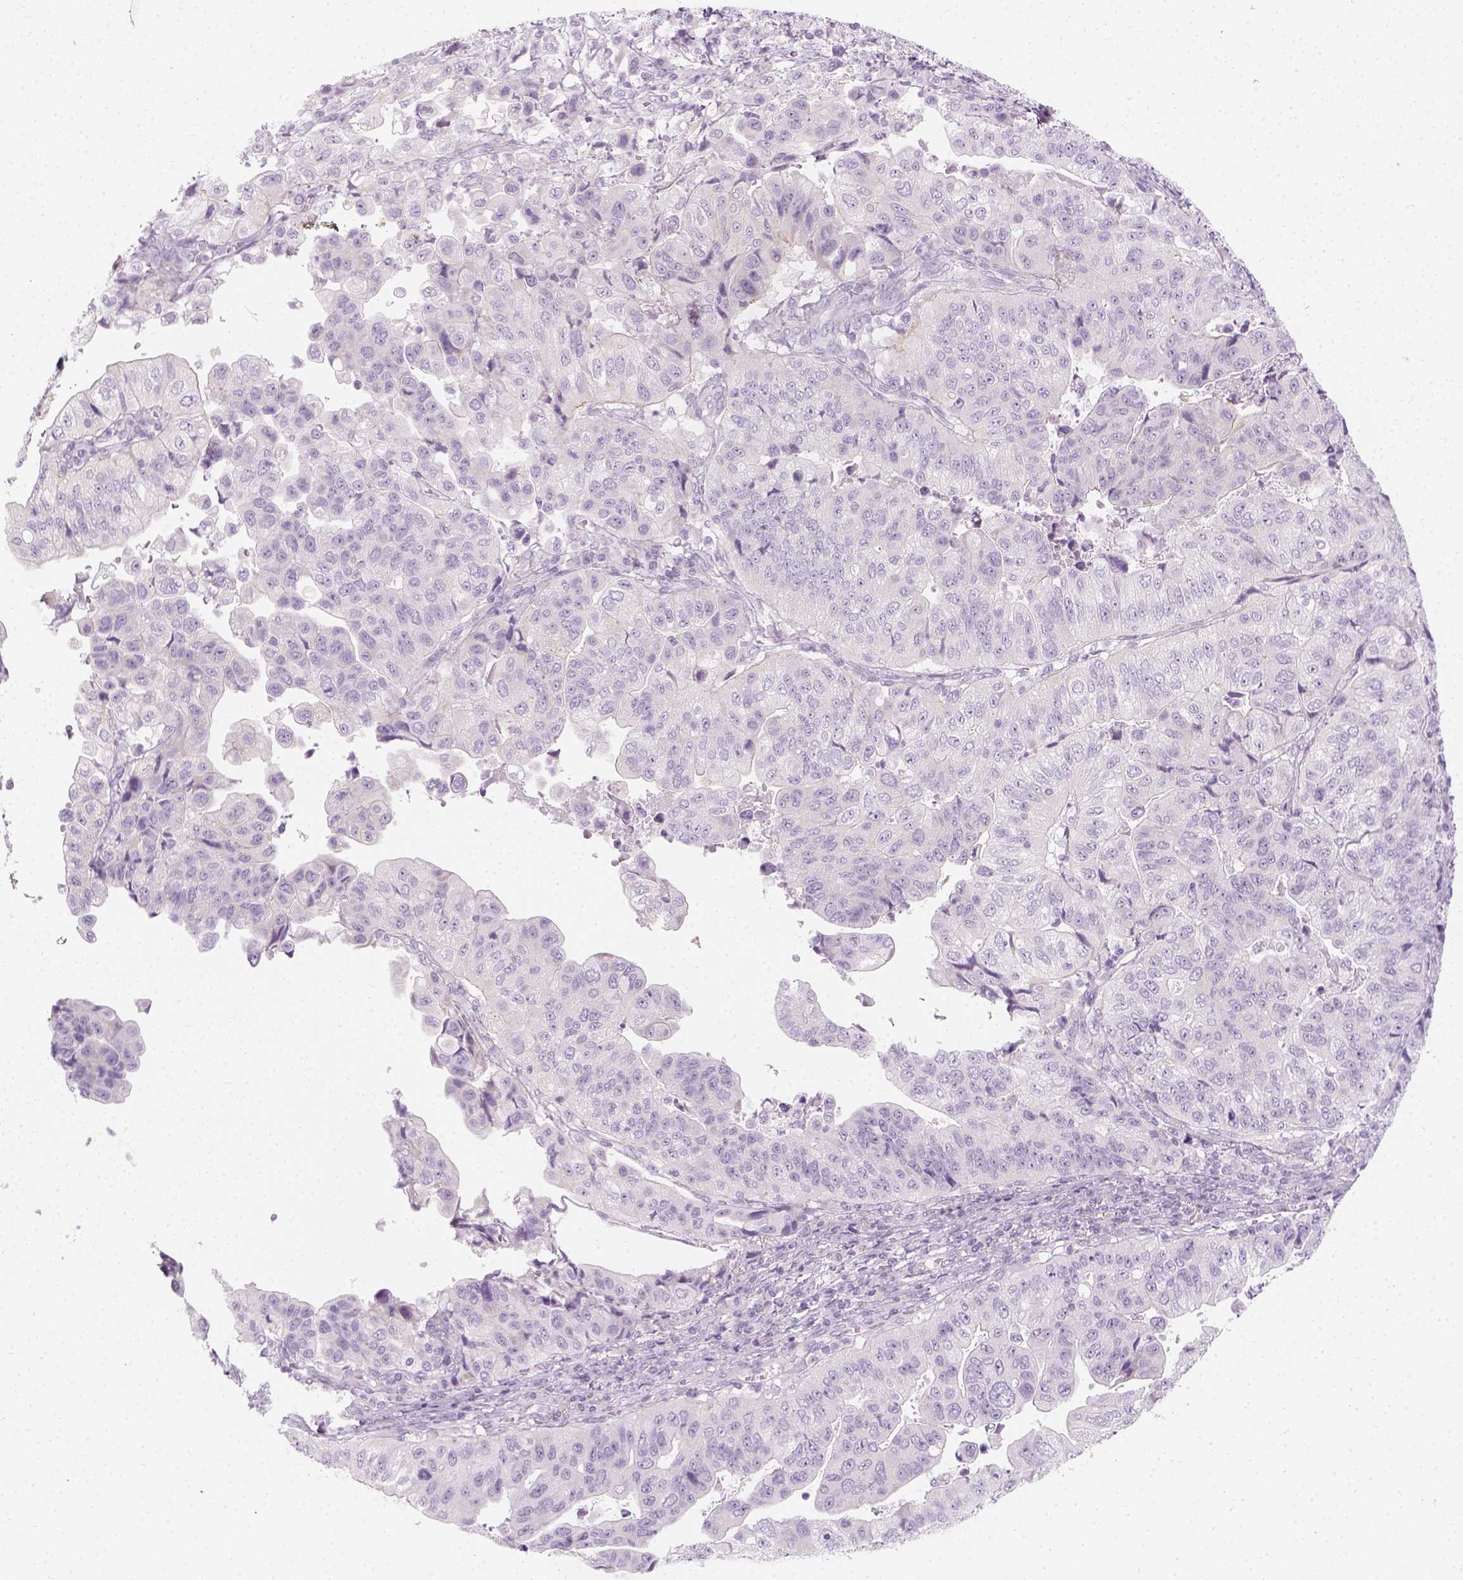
{"staining": {"intensity": "negative", "quantity": "none", "location": "none"}, "tissue": "stomach cancer", "cell_type": "Tumor cells", "image_type": "cancer", "snomed": [{"axis": "morphology", "description": "Adenocarcinoma, NOS"}, {"axis": "topography", "description": "Stomach, upper"}], "caption": "Tumor cells are negative for protein expression in human stomach cancer (adenocarcinoma).", "gene": "PRAME", "patient": {"sex": "female", "age": 67}}